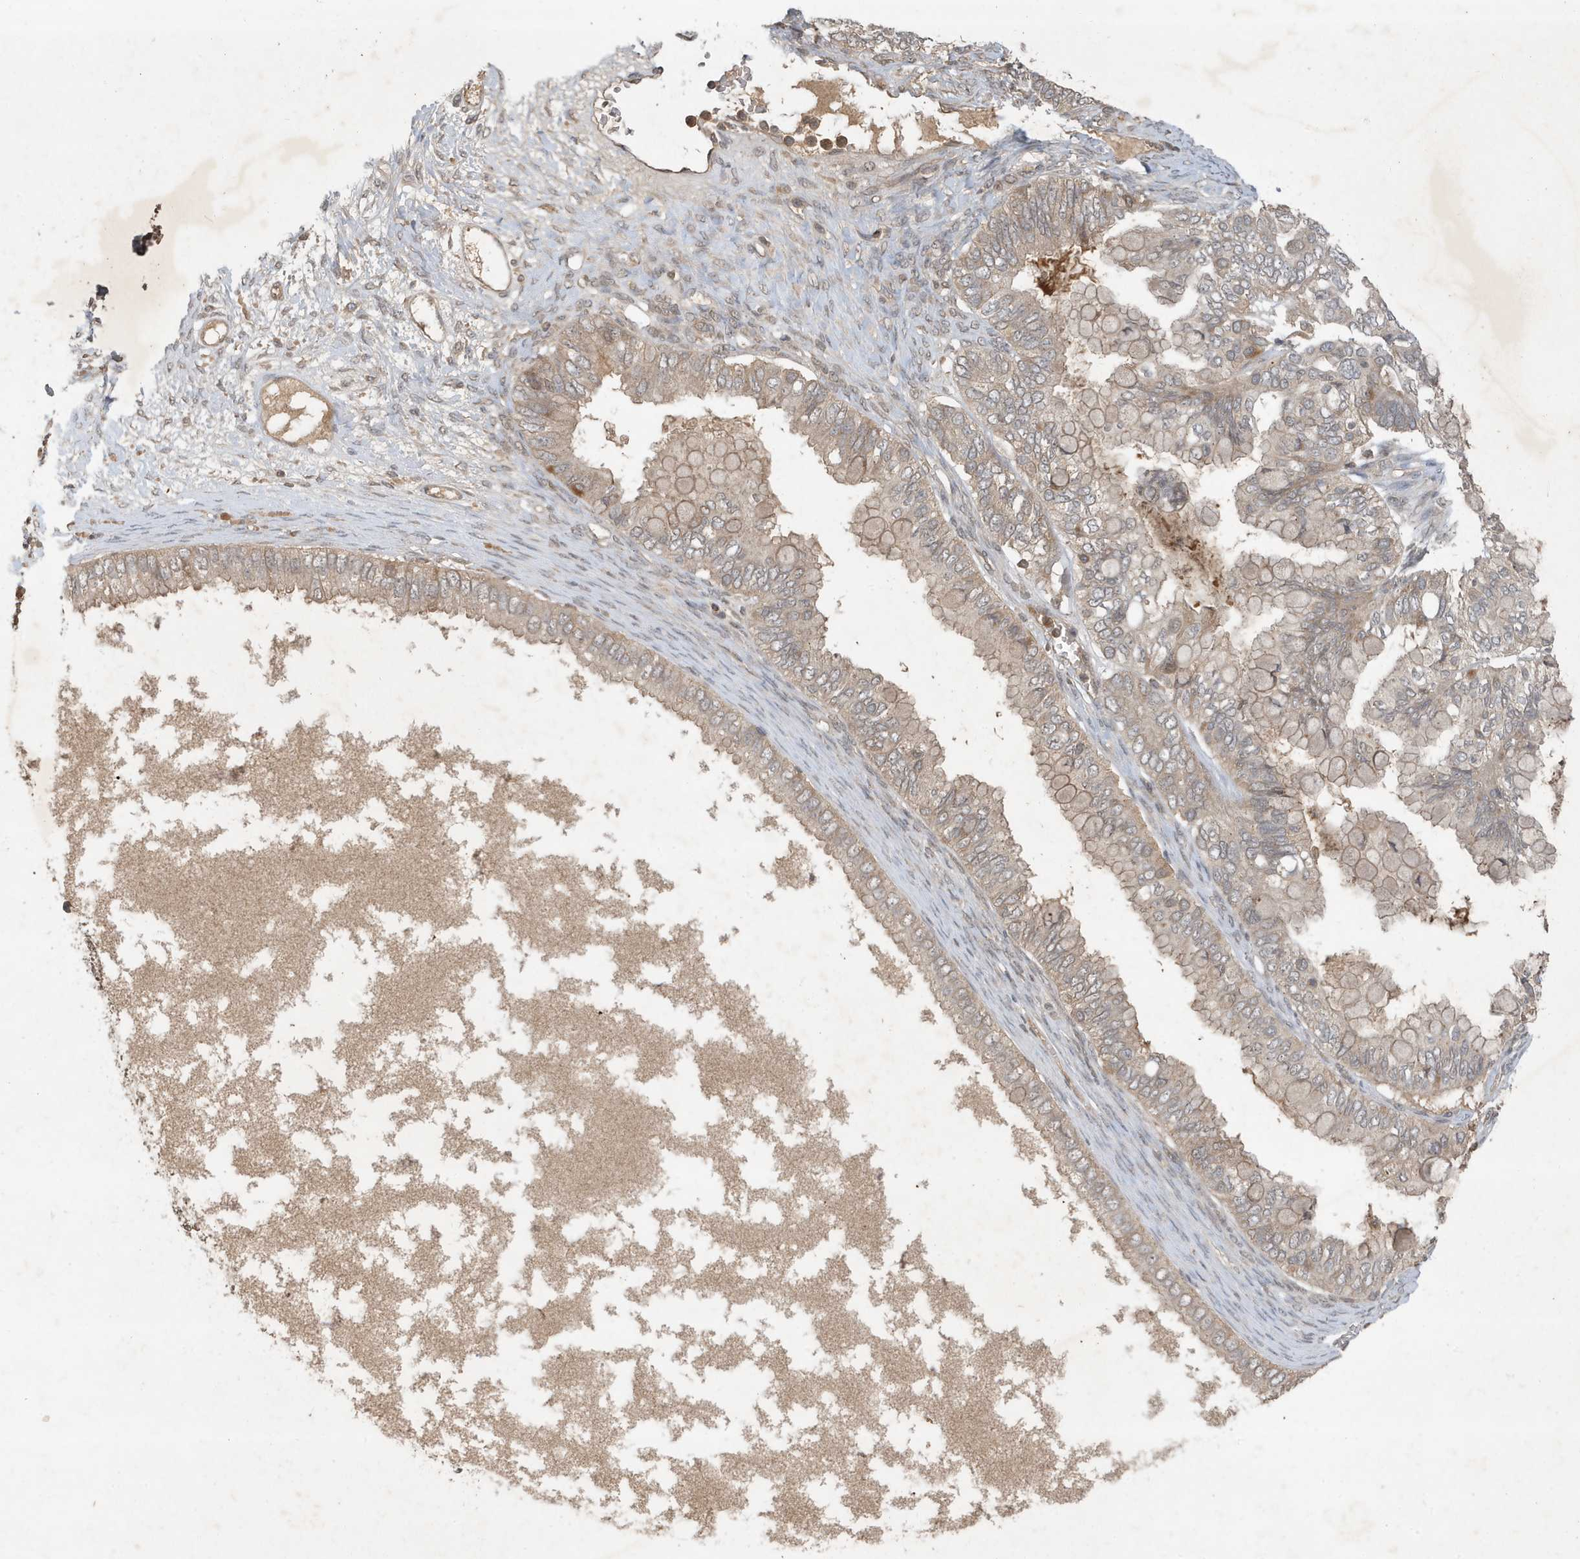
{"staining": {"intensity": "weak", "quantity": "25%-75%", "location": "cytoplasmic/membranous"}, "tissue": "ovarian cancer", "cell_type": "Tumor cells", "image_type": "cancer", "snomed": [{"axis": "morphology", "description": "Cystadenocarcinoma, mucinous, NOS"}, {"axis": "topography", "description": "Ovary"}], "caption": "This is a micrograph of IHC staining of mucinous cystadenocarcinoma (ovarian), which shows weak staining in the cytoplasmic/membranous of tumor cells.", "gene": "ABCB9", "patient": {"sex": "female", "age": 80}}